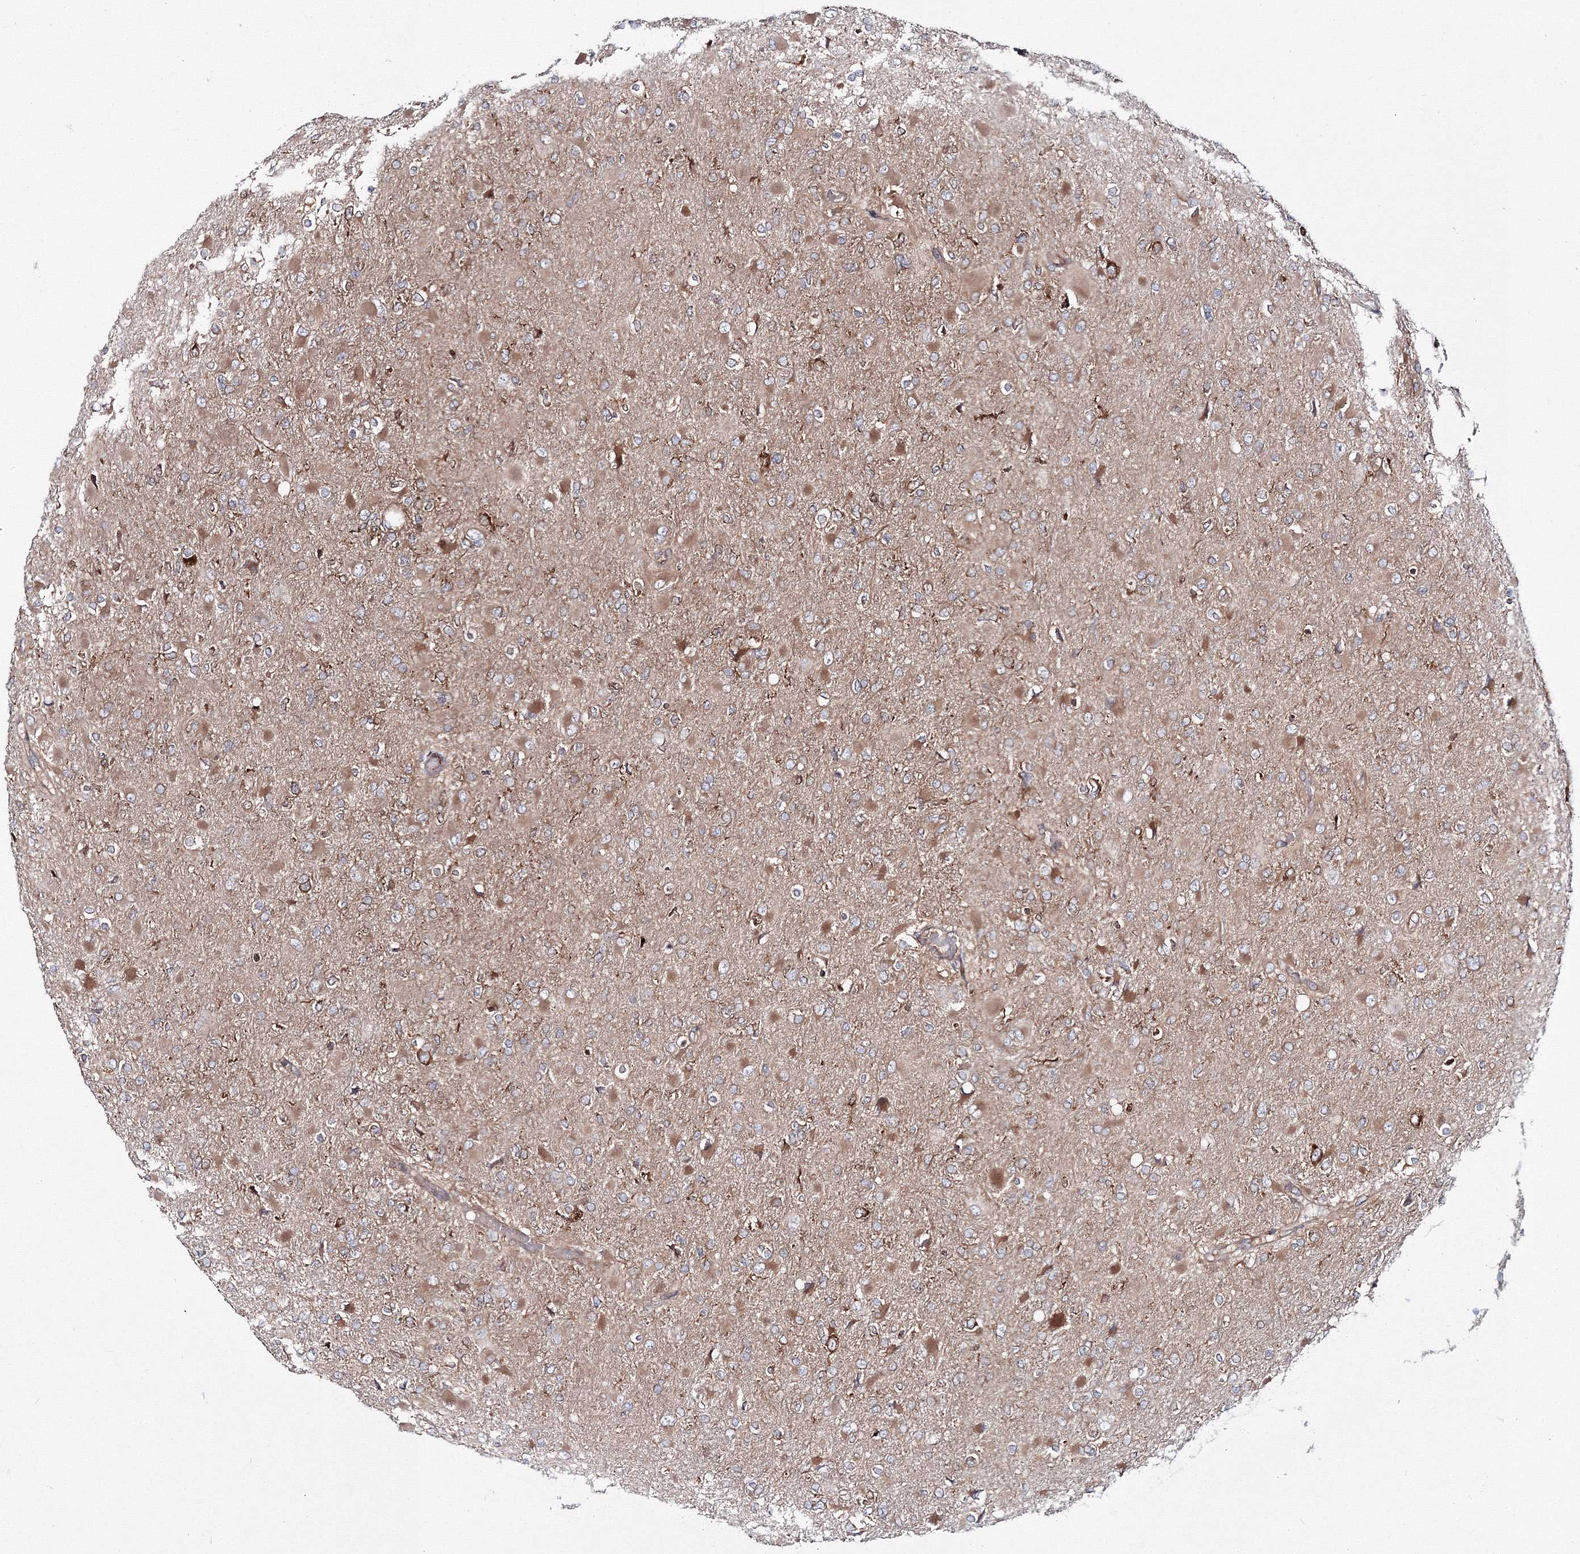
{"staining": {"intensity": "moderate", "quantity": "<25%", "location": "cytoplasmic/membranous"}, "tissue": "glioma", "cell_type": "Tumor cells", "image_type": "cancer", "snomed": [{"axis": "morphology", "description": "Glioma, malignant, High grade"}, {"axis": "topography", "description": "Cerebral cortex"}], "caption": "A photomicrograph showing moderate cytoplasmic/membranous positivity in approximately <25% of tumor cells in glioma, as visualized by brown immunohistochemical staining.", "gene": "HARS1", "patient": {"sex": "female", "age": 36}}